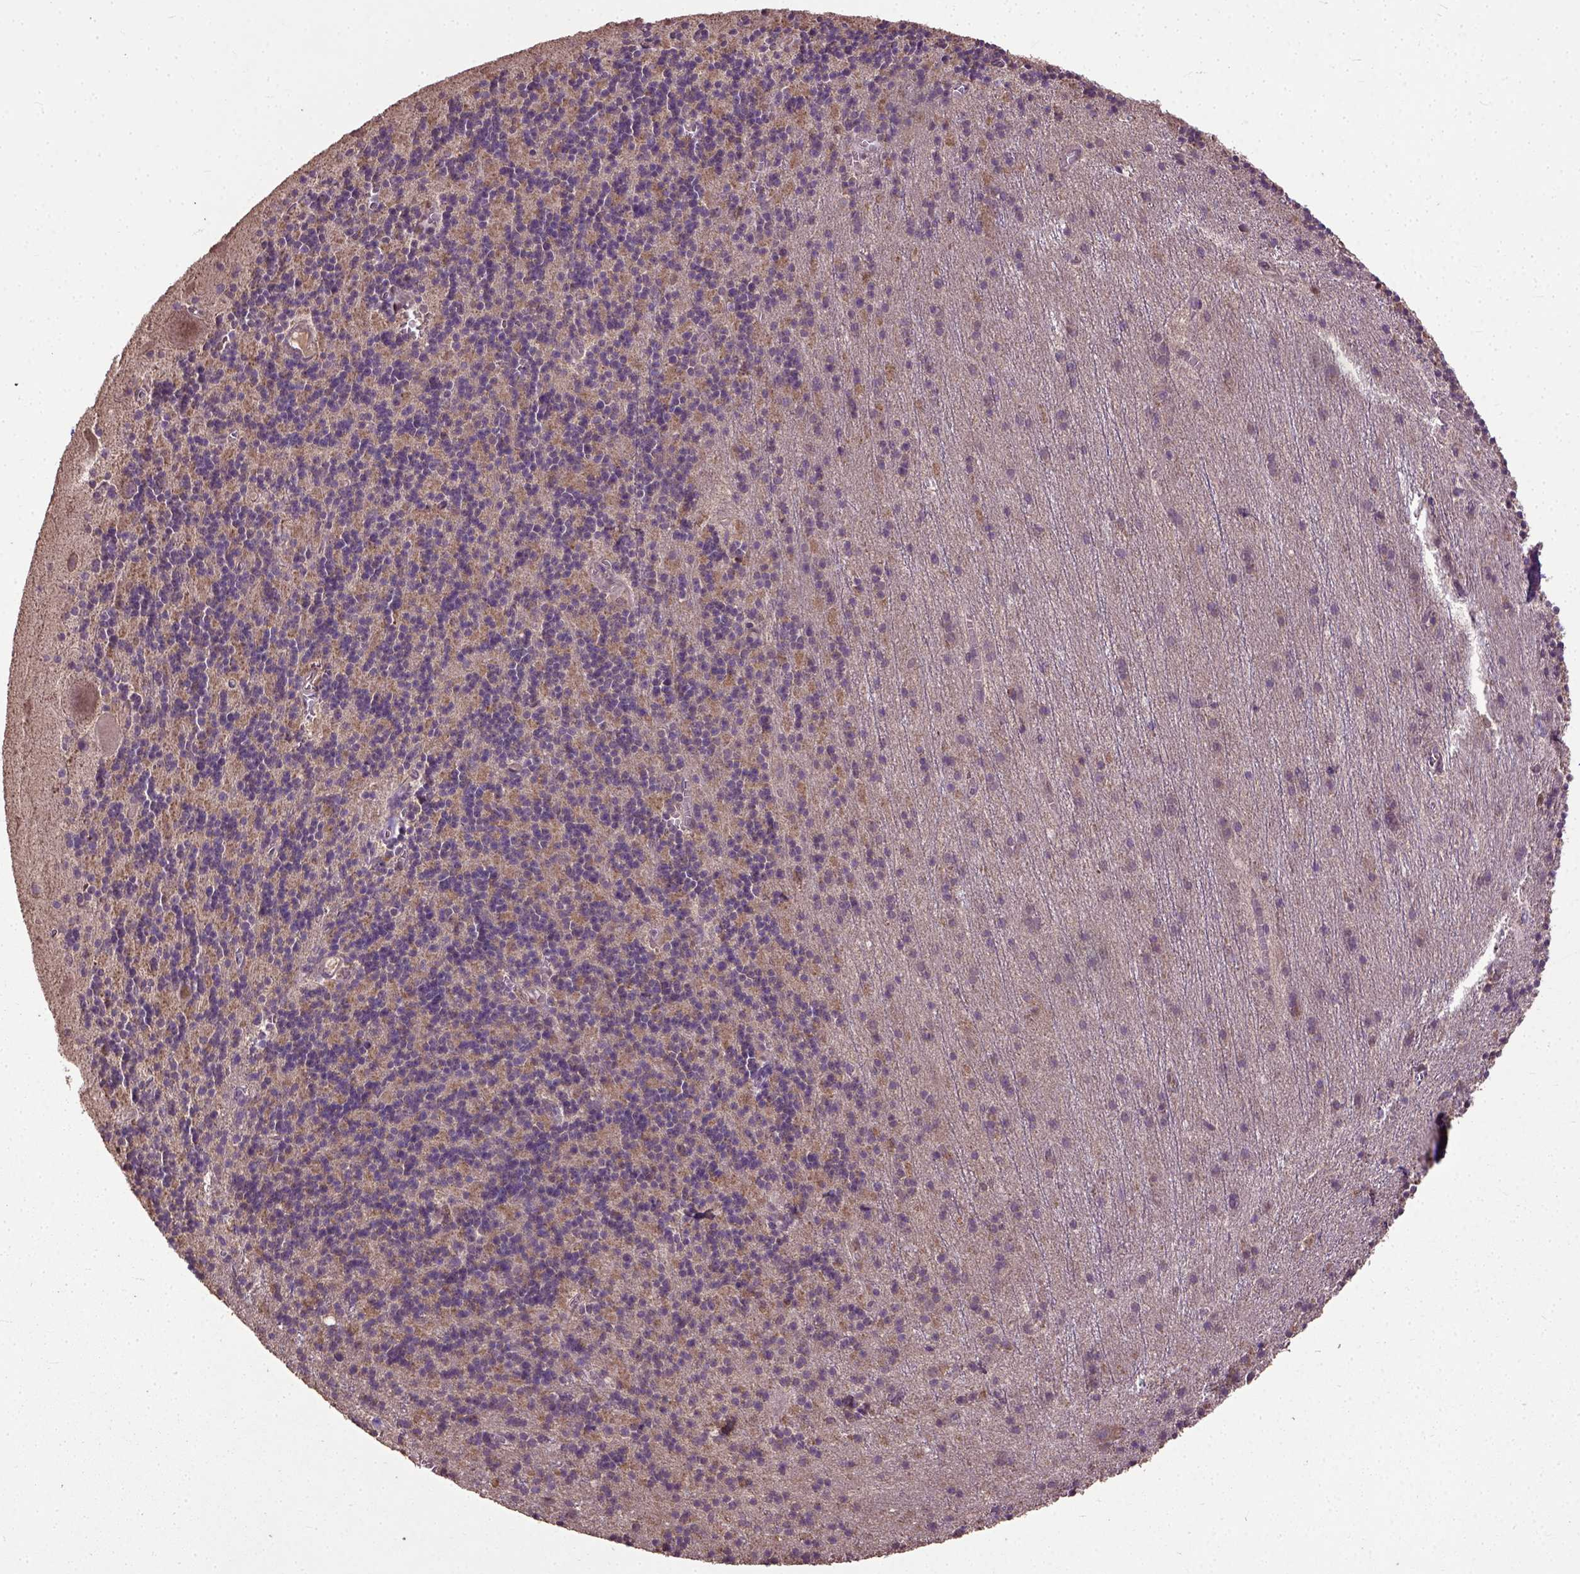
{"staining": {"intensity": "moderate", "quantity": ">75%", "location": "cytoplasmic/membranous"}, "tissue": "cerebellum", "cell_type": "Cells in granular layer", "image_type": "normal", "snomed": [{"axis": "morphology", "description": "Normal tissue, NOS"}, {"axis": "topography", "description": "Cerebellum"}], "caption": "Immunohistochemical staining of normal human cerebellum displays moderate cytoplasmic/membranous protein expression in about >75% of cells in granular layer.", "gene": "UBA3", "patient": {"sex": "male", "age": 70}}